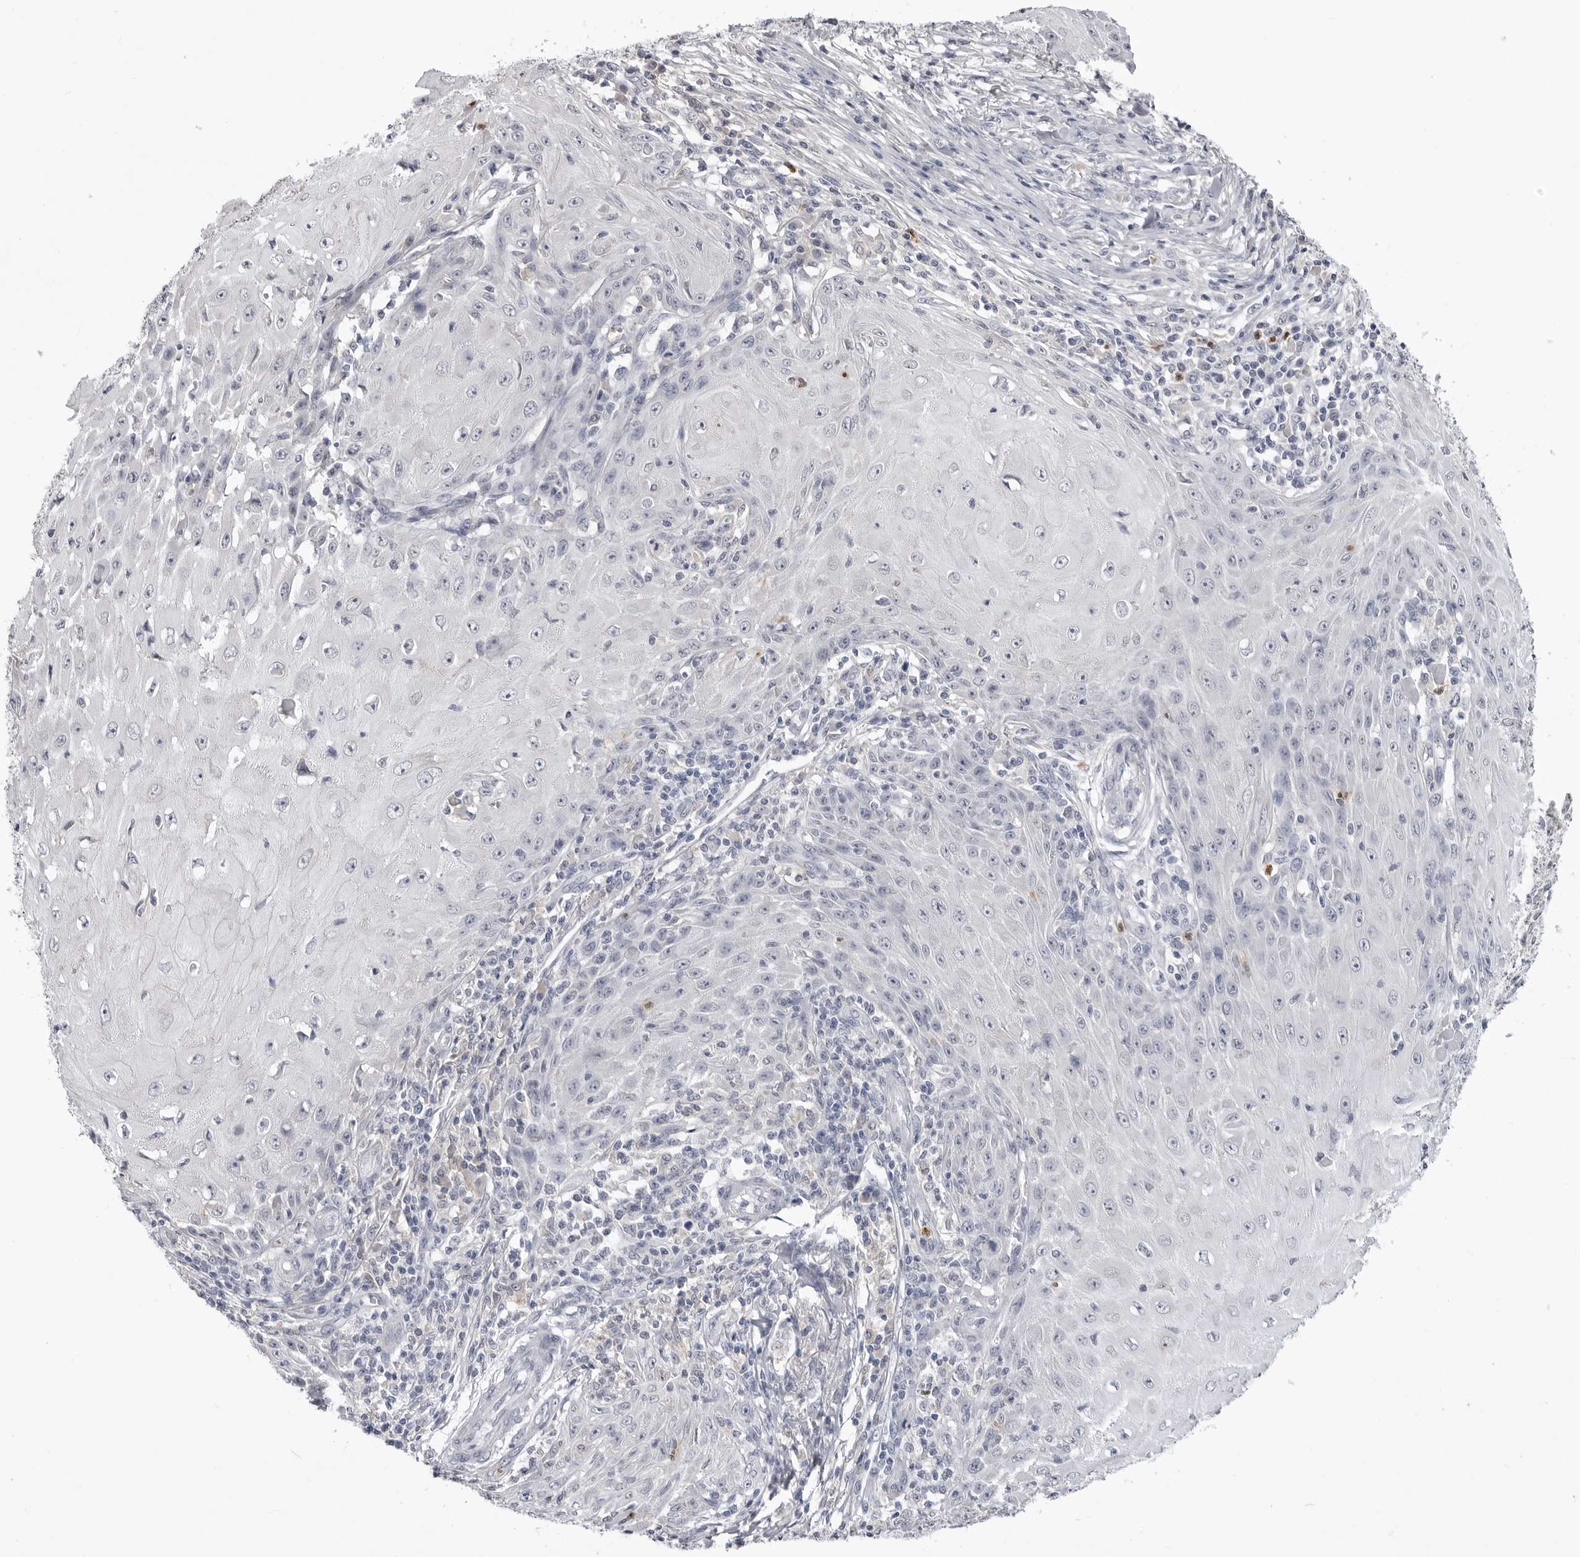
{"staining": {"intensity": "negative", "quantity": "none", "location": "none"}, "tissue": "skin cancer", "cell_type": "Tumor cells", "image_type": "cancer", "snomed": [{"axis": "morphology", "description": "Squamous cell carcinoma, NOS"}, {"axis": "topography", "description": "Skin"}], "caption": "The photomicrograph demonstrates no significant expression in tumor cells of skin cancer (squamous cell carcinoma).", "gene": "STAP2", "patient": {"sex": "female", "age": 73}}